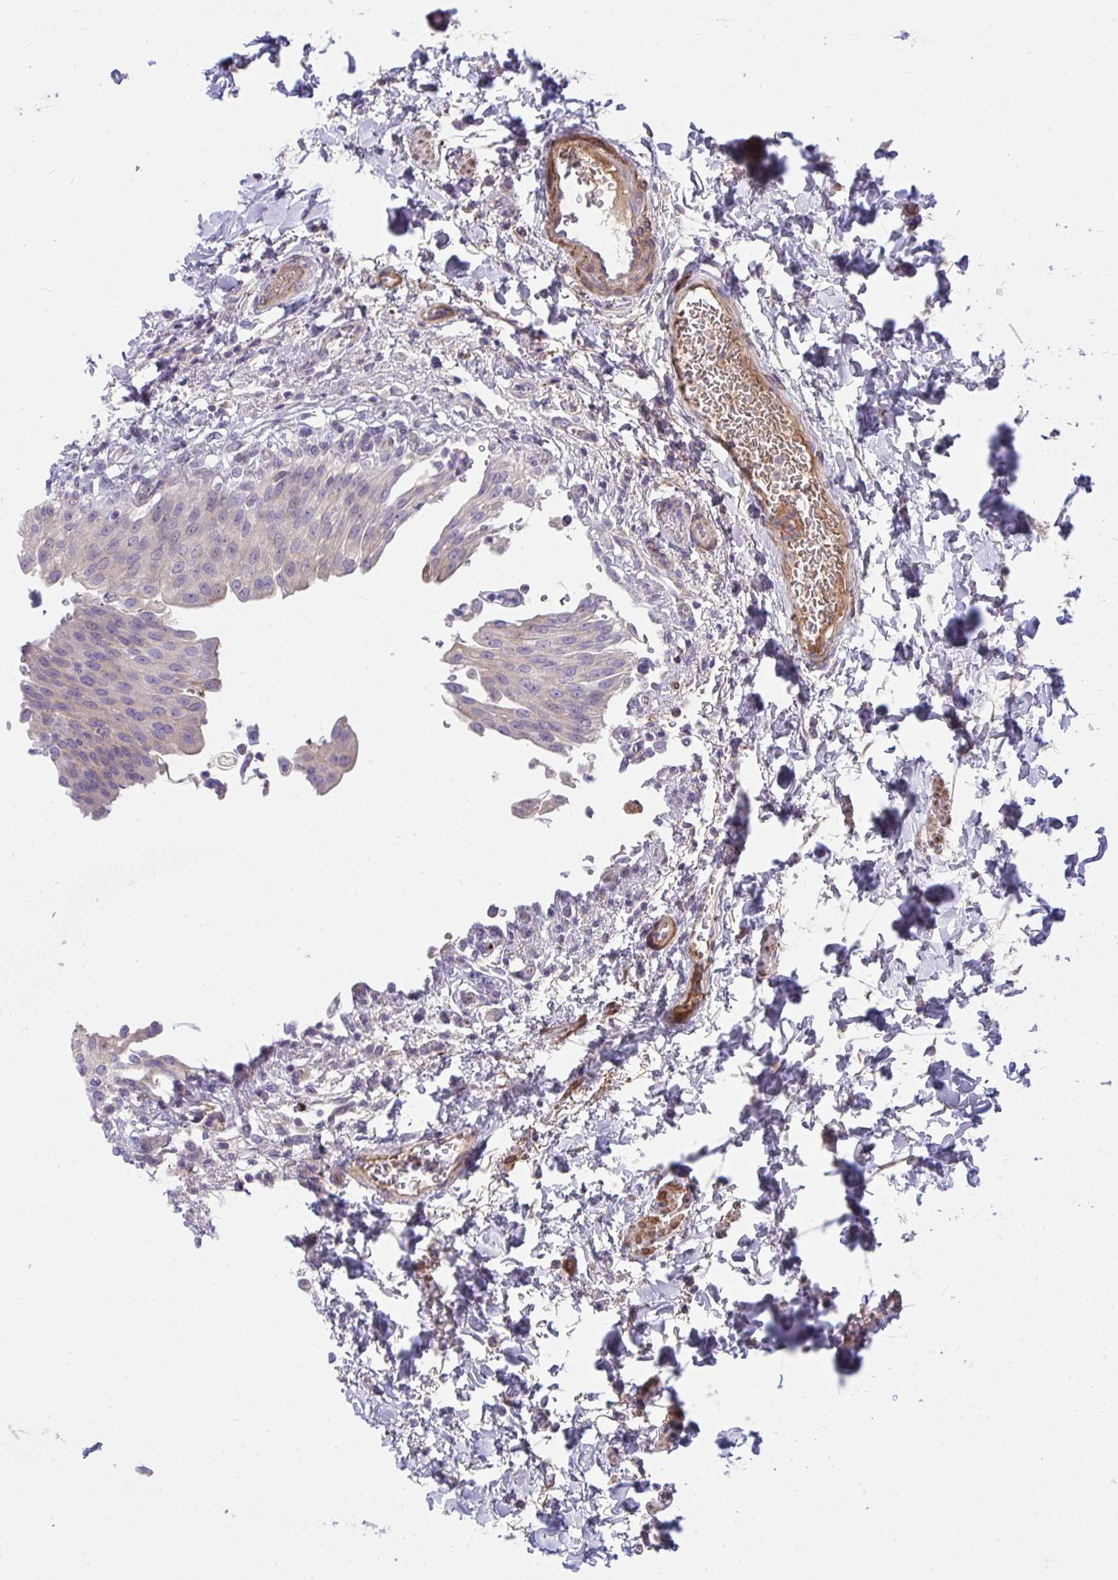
{"staining": {"intensity": "moderate", "quantity": "25%-75%", "location": "cytoplasmic/membranous"}, "tissue": "urinary bladder", "cell_type": "Urothelial cells", "image_type": "normal", "snomed": [{"axis": "morphology", "description": "Normal tissue, NOS"}, {"axis": "topography", "description": "Urinary bladder"}, {"axis": "topography", "description": "Peripheral nerve tissue"}], "caption": "High-magnification brightfield microscopy of benign urinary bladder stained with DAB (3,3'-diaminobenzidine) (brown) and counterstained with hematoxylin (blue). urothelial cells exhibit moderate cytoplasmic/membranous staining is appreciated in approximately25%-75% of cells. Immunohistochemistry stains the protein in brown and the nuclei are stained blue.", "gene": "PIGZ", "patient": {"sex": "female", "age": 60}}